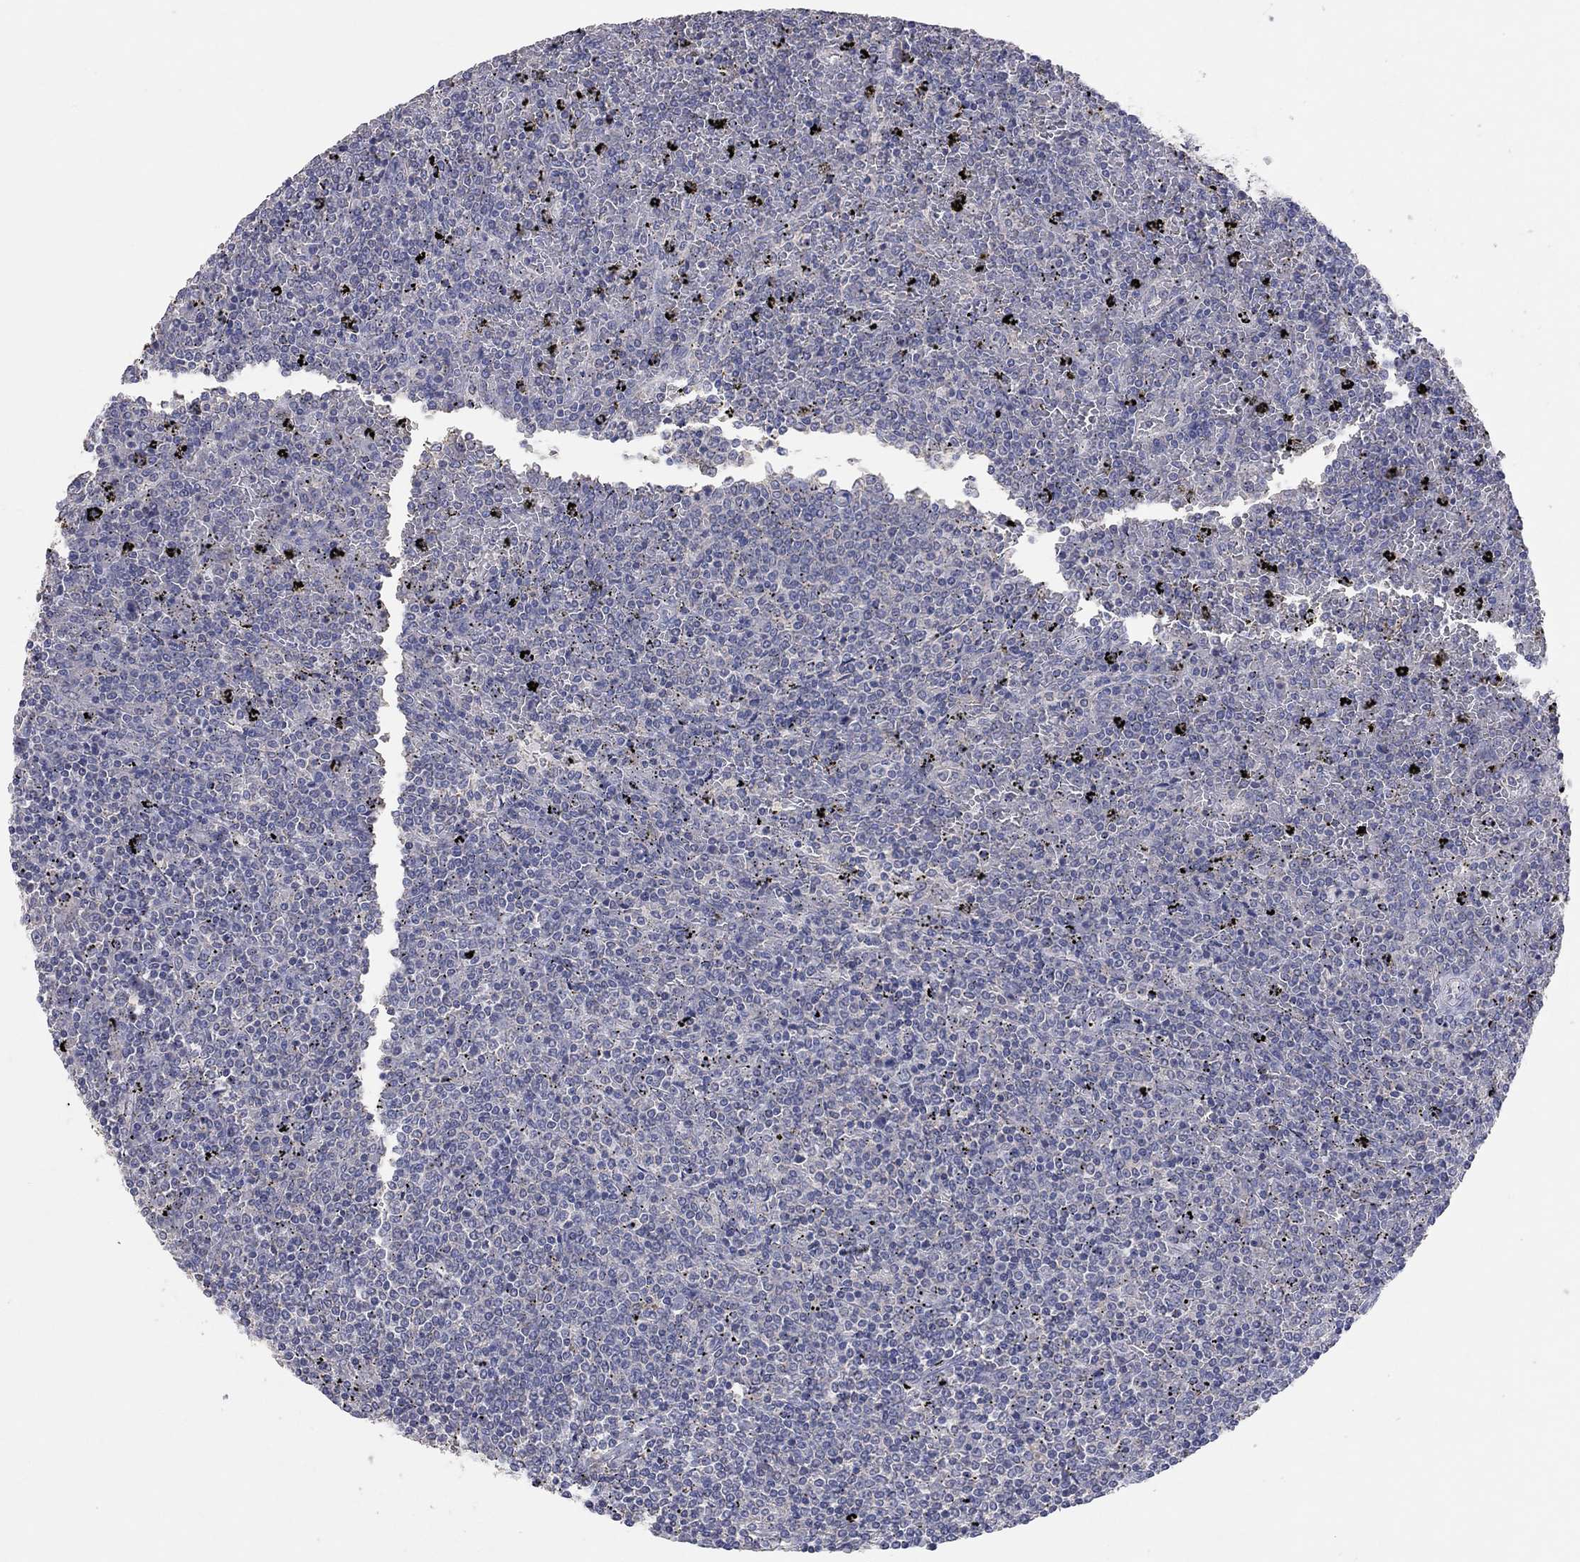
{"staining": {"intensity": "negative", "quantity": "none", "location": "none"}, "tissue": "lymphoma", "cell_type": "Tumor cells", "image_type": "cancer", "snomed": [{"axis": "morphology", "description": "Malignant lymphoma, non-Hodgkin's type, Low grade"}, {"axis": "topography", "description": "Spleen"}], "caption": "DAB immunohistochemical staining of human lymphoma demonstrates no significant positivity in tumor cells. The staining was performed using DAB to visualize the protein expression in brown, while the nuclei were stained in blue with hematoxylin (Magnification: 20x).", "gene": "MMP13", "patient": {"sex": "female", "age": 77}}